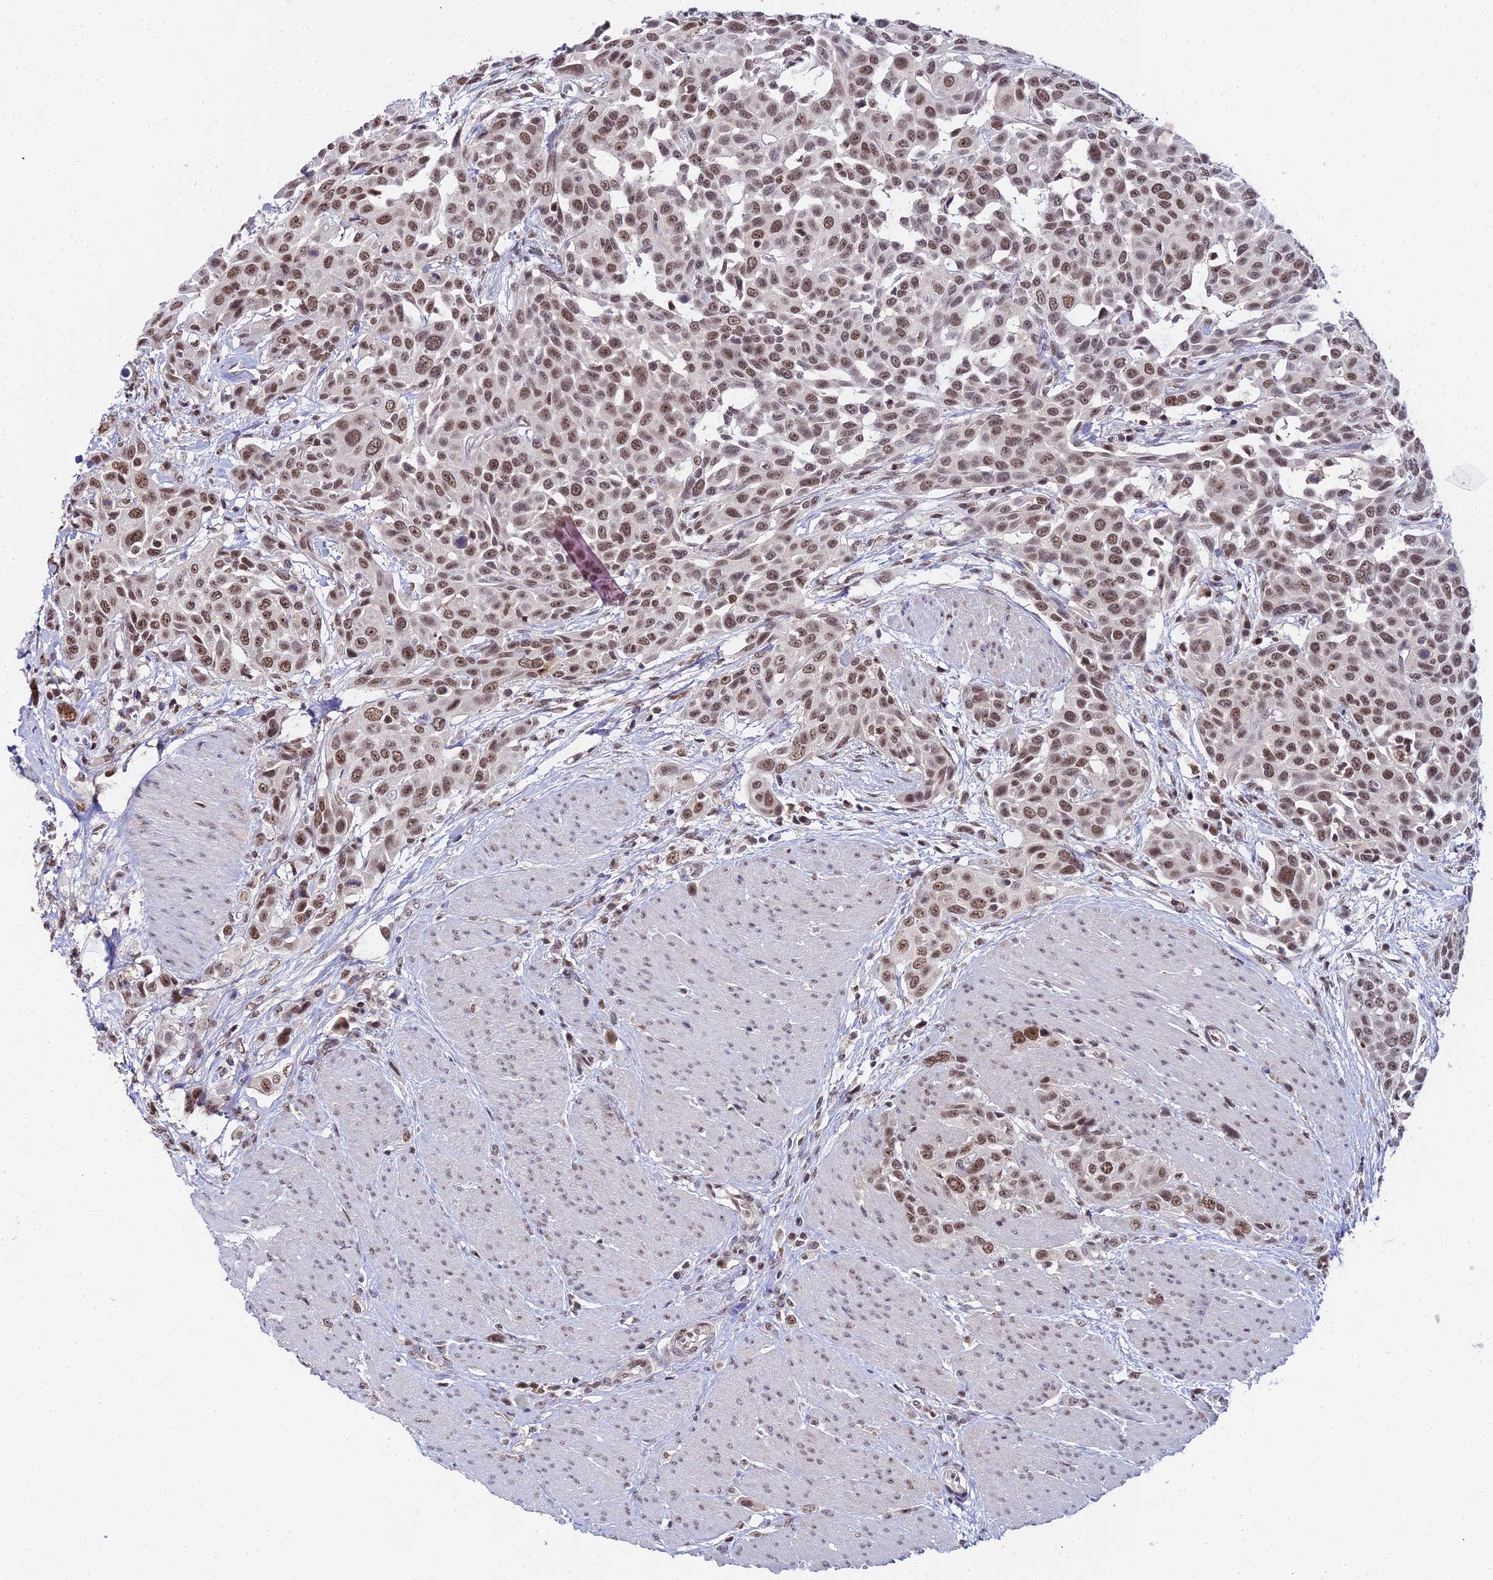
{"staining": {"intensity": "moderate", "quantity": ">75%", "location": "nuclear"}, "tissue": "urothelial cancer", "cell_type": "Tumor cells", "image_type": "cancer", "snomed": [{"axis": "morphology", "description": "Urothelial carcinoma, High grade"}, {"axis": "topography", "description": "Urinary bladder"}], "caption": "Human urothelial cancer stained with a protein marker displays moderate staining in tumor cells.", "gene": "EXOSC3", "patient": {"sex": "male", "age": 50}}